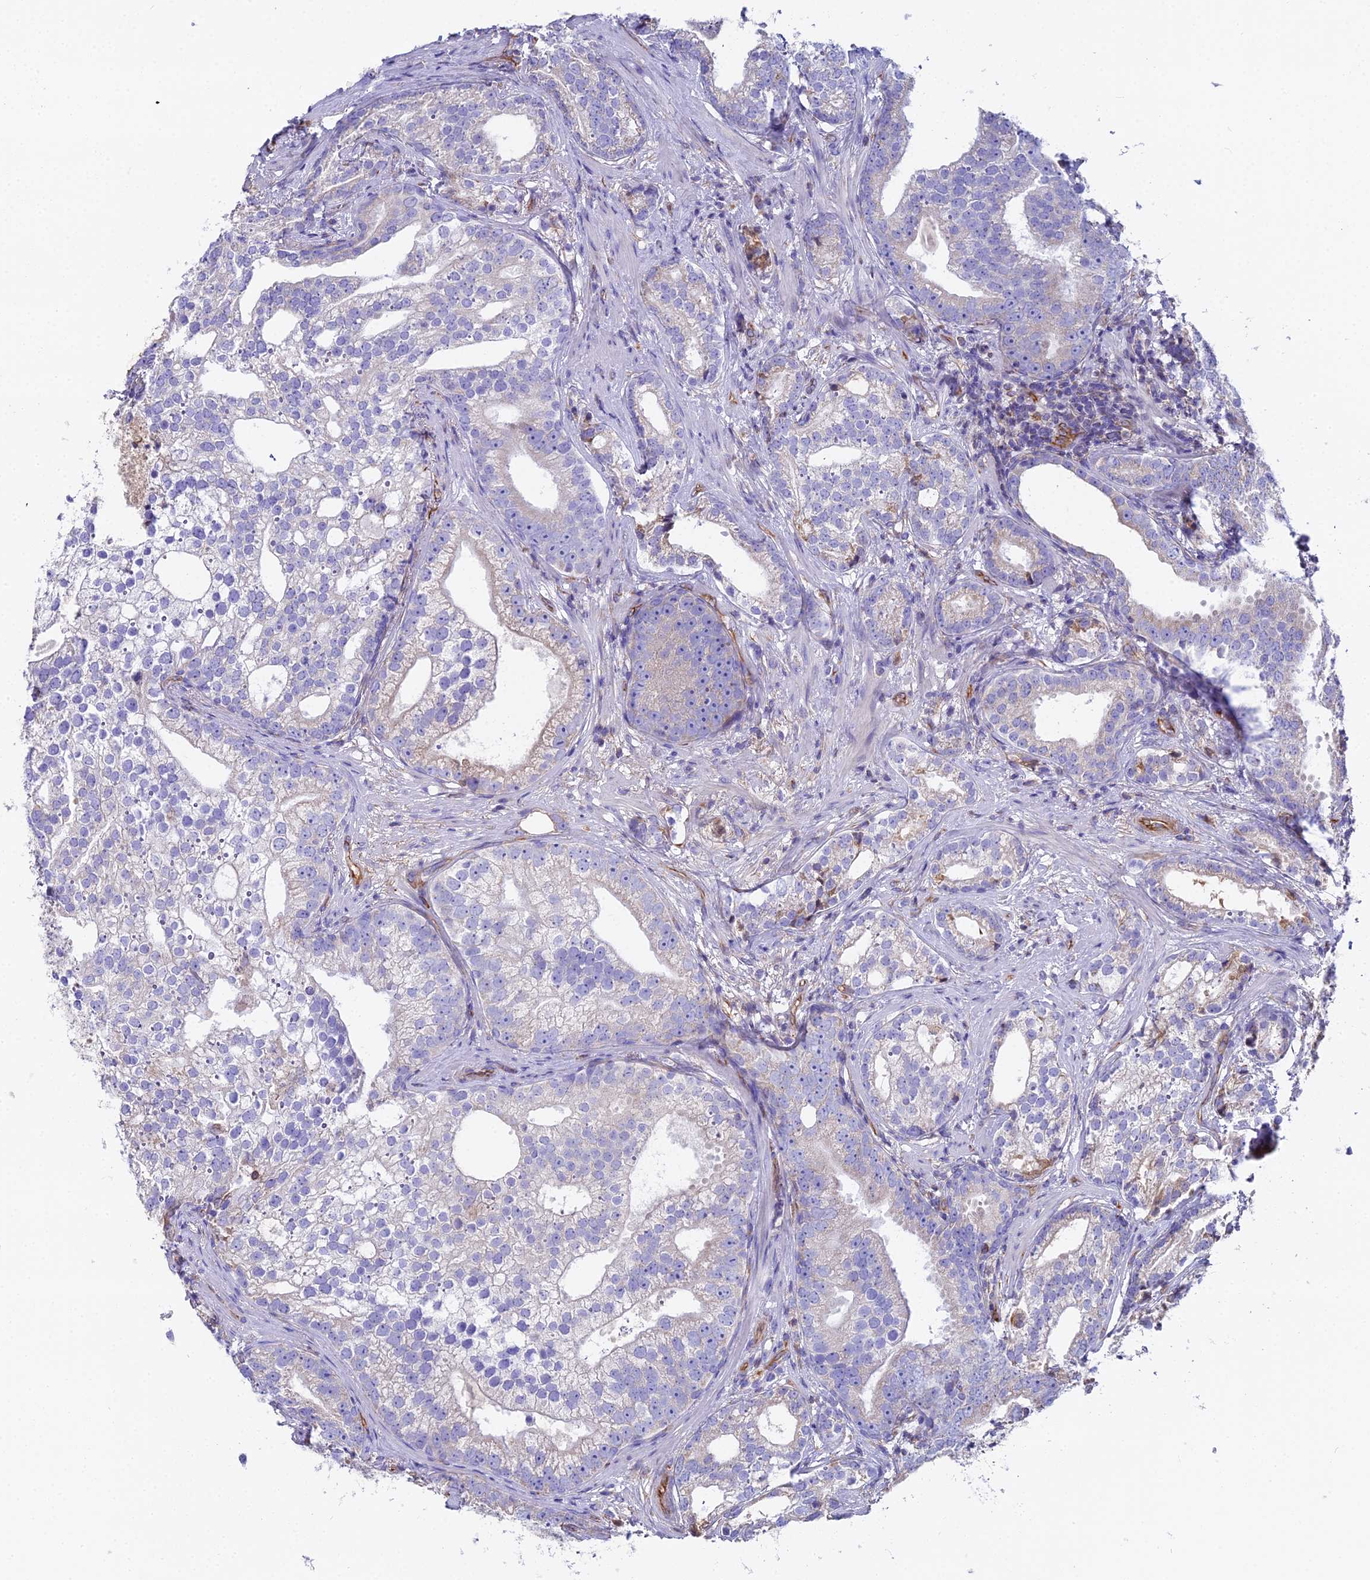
{"staining": {"intensity": "negative", "quantity": "none", "location": "none"}, "tissue": "prostate cancer", "cell_type": "Tumor cells", "image_type": "cancer", "snomed": [{"axis": "morphology", "description": "Adenocarcinoma, High grade"}, {"axis": "topography", "description": "Prostate"}], "caption": "High-grade adenocarcinoma (prostate) was stained to show a protein in brown. There is no significant positivity in tumor cells.", "gene": "BEX4", "patient": {"sex": "male", "age": 75}}